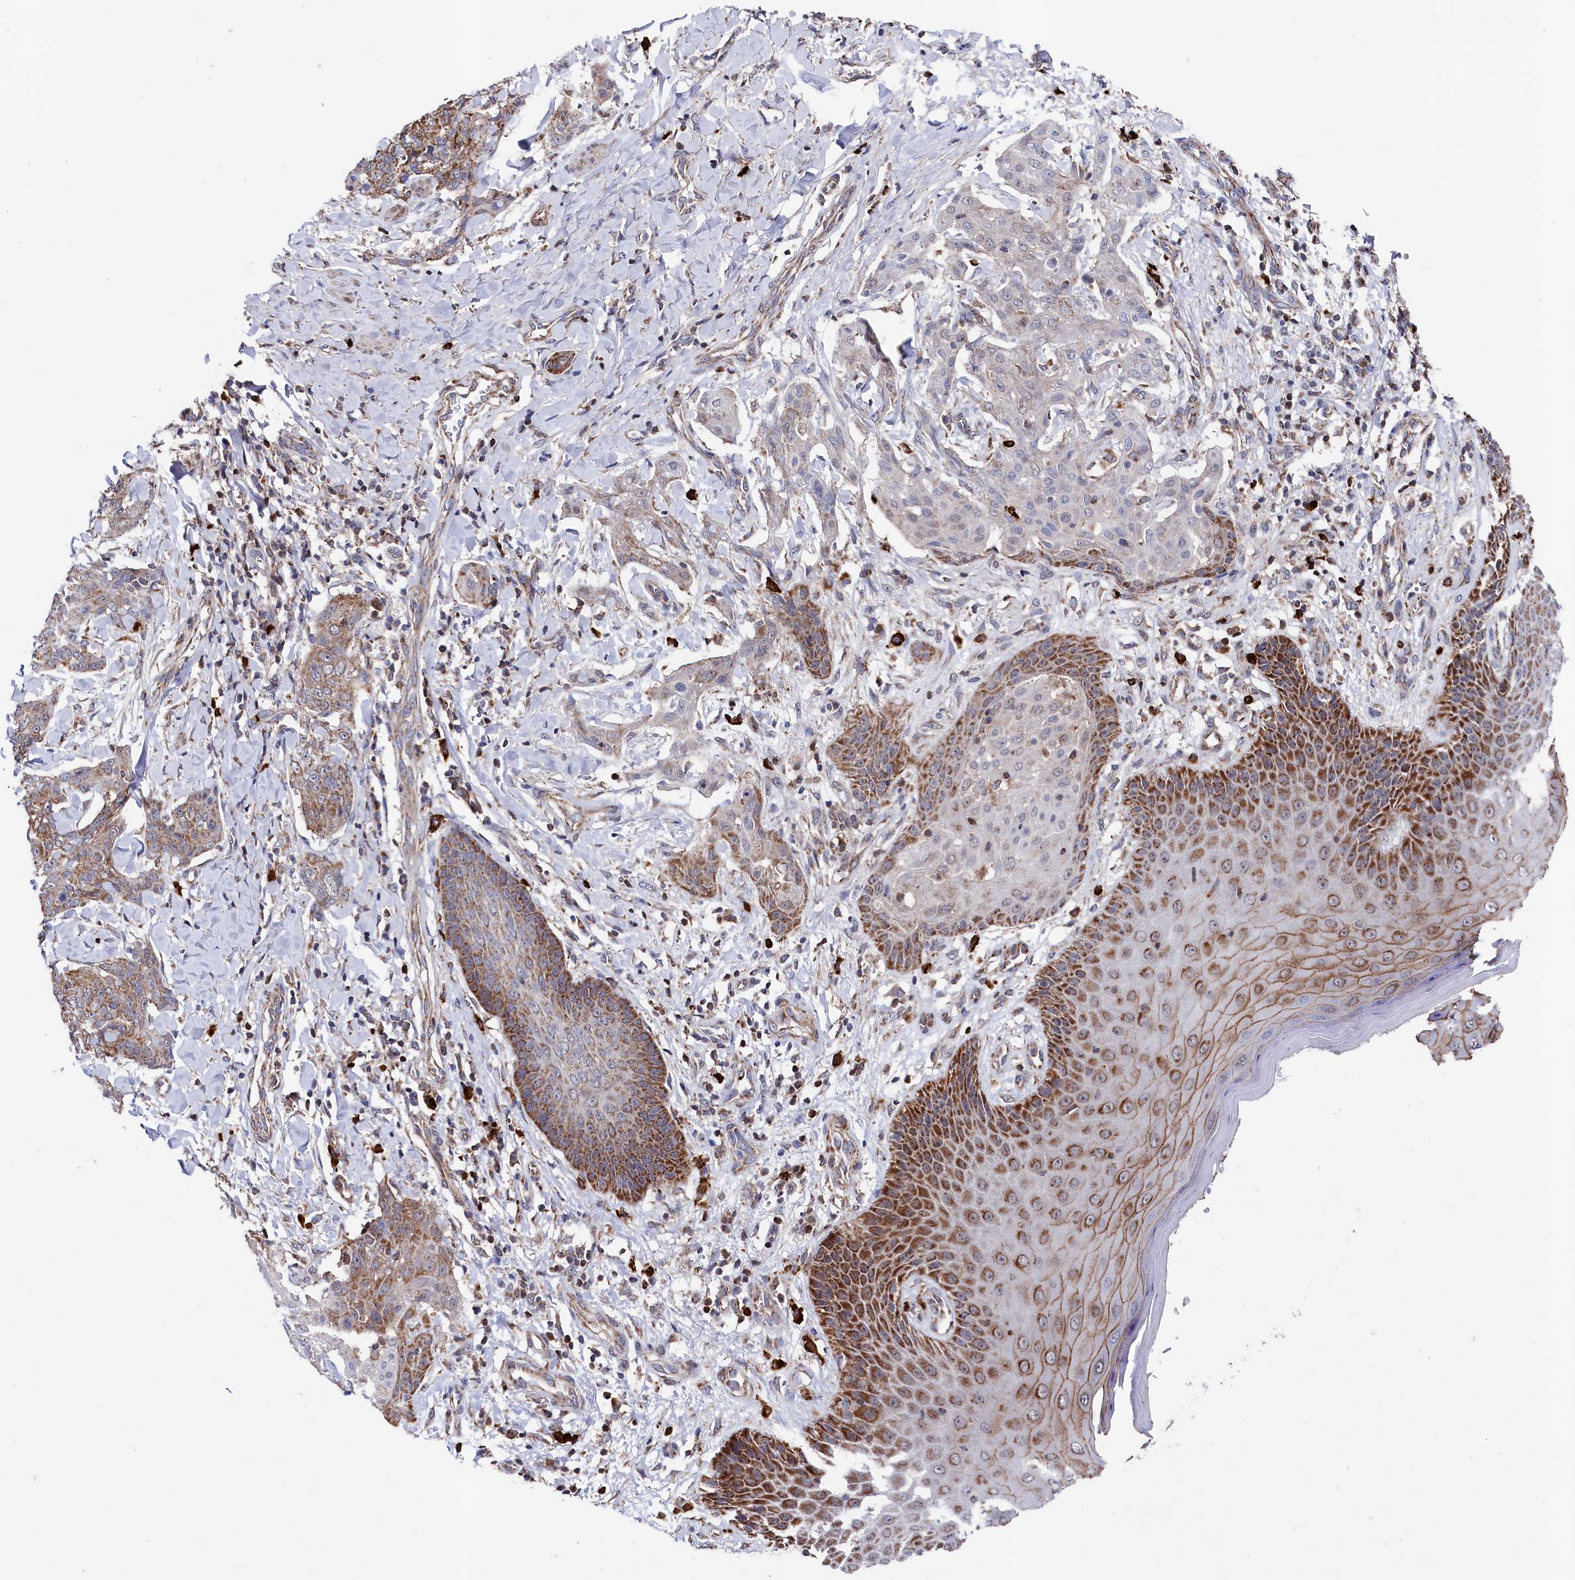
{"staining": {"intensity": "moderate", "quantity": "25%-75%", "location": "cytoplasmic/membranous"}, "tissue": "skin cancer", "cell_type": "Tumor cells", "image_type": "cancer", "snomed": [{"axis": "morphology", "description": "Squamous cell carcinoma, NOS"}, {"axis": "topography", "description": "Skin"}, {"axis": "topography", "description": "Vulva"}], "caption": "Protein expression analysis of human squamous cell carcinoma (skin) reveals moderate cytoplasmic/membranous expression in approximately 25%-75% of tumor cells.", "gene": "CHCHD1", "patient": {"sex": "female", "age": 85}}